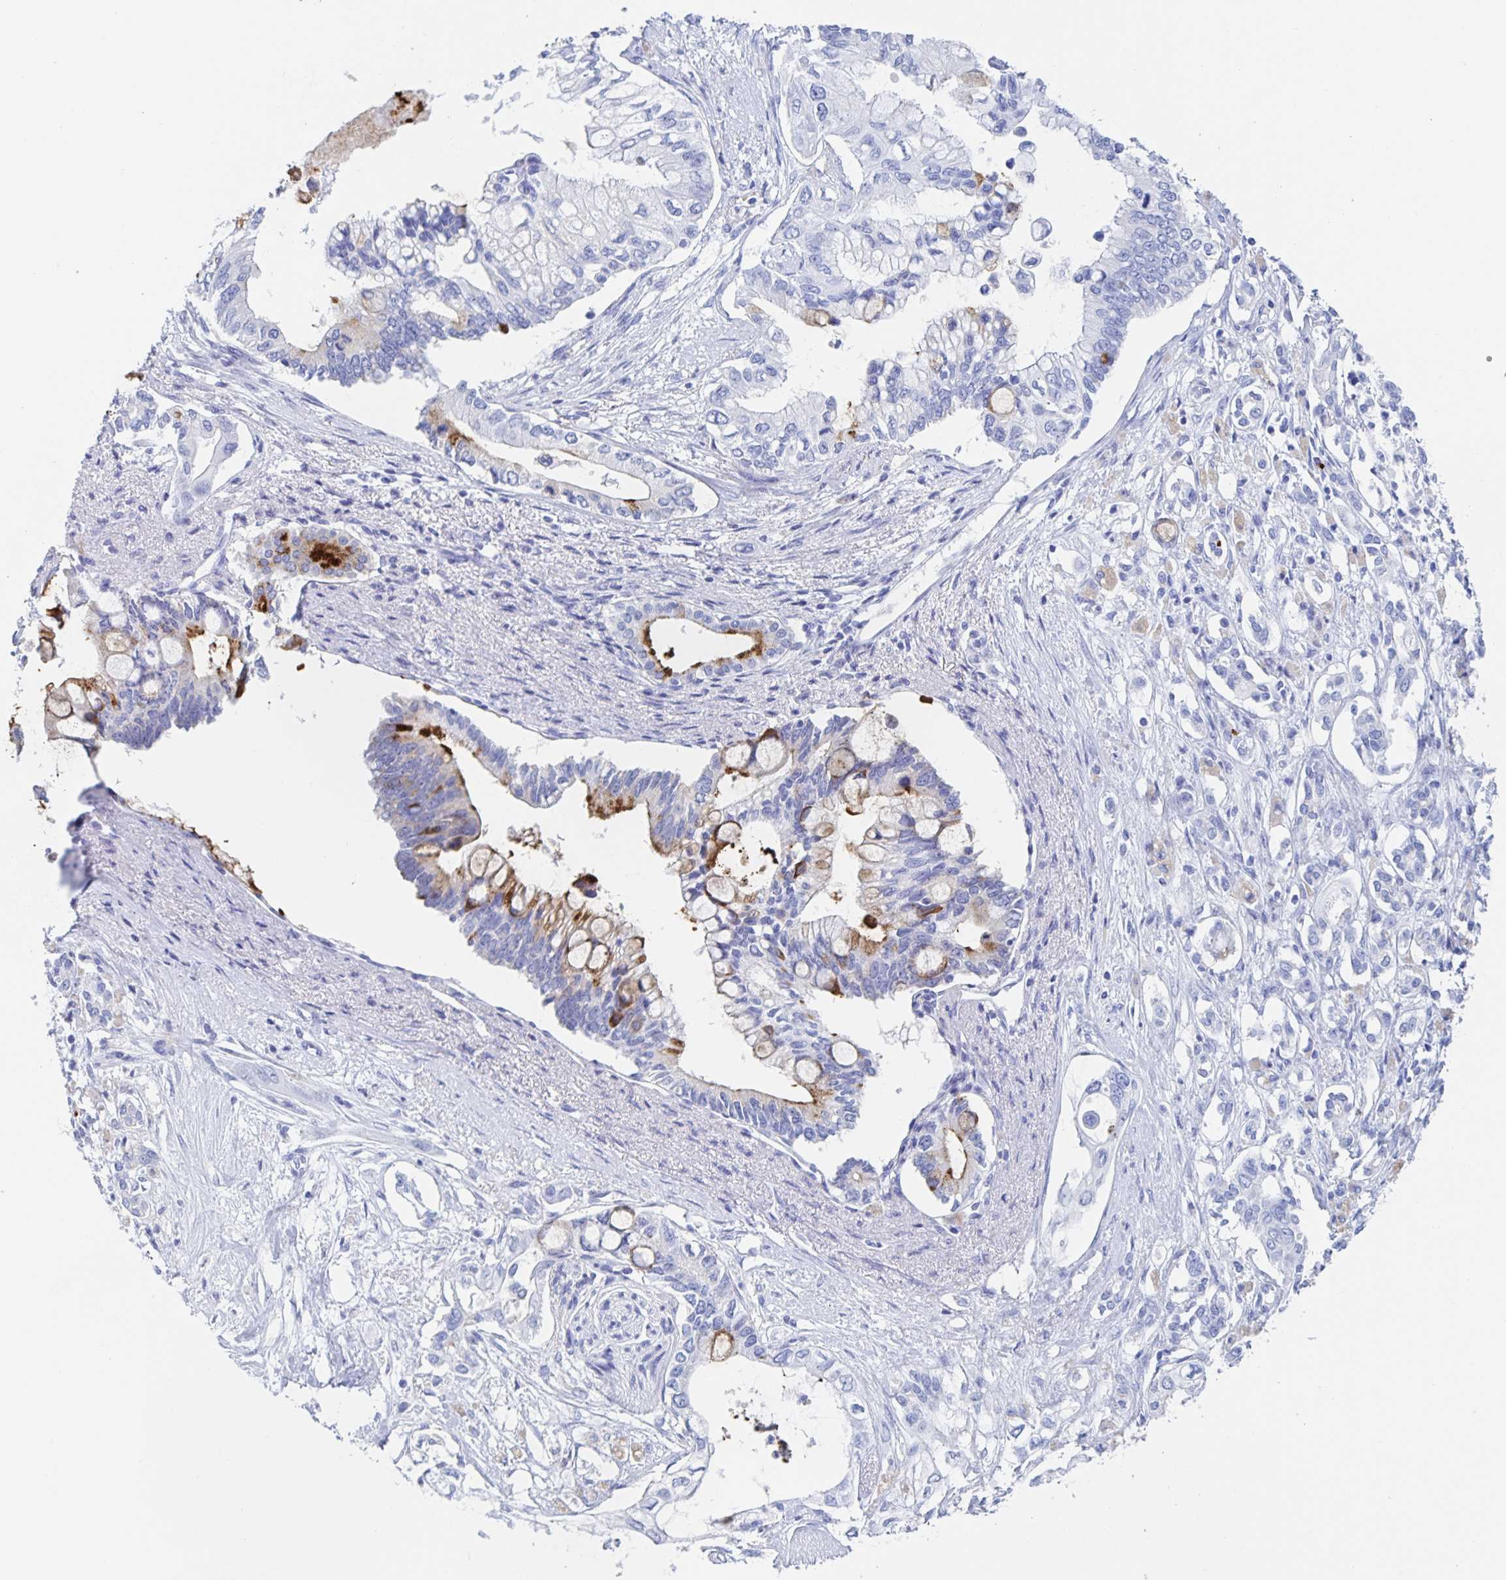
{"staining": {"intensity": "moderate", "quantity": "<25%", "location": "cytoplasmic/membranous"}, "tissue": "pancreatic cancer", "cell_type": "Tumor cells", "image_type": "cancer", "snomed": [{"axis": "morphology", "description": "Adenocarcinoma, NOS"}, {"axis": "topography", "description": "Pancreas"}], "caption": "A high-resolution histopathology image shows immunohistochemistry (IHC) staining of pancreatic cancer (adenocarcinoma), which shows moderate cytoplasmic/membranous expression in approximately <25% of tumor cells. (Brightfield microscopy of DAB IHC at high magnification).", "gene": "DMBT1", "patient": {"sex": "female", "age": 63}}